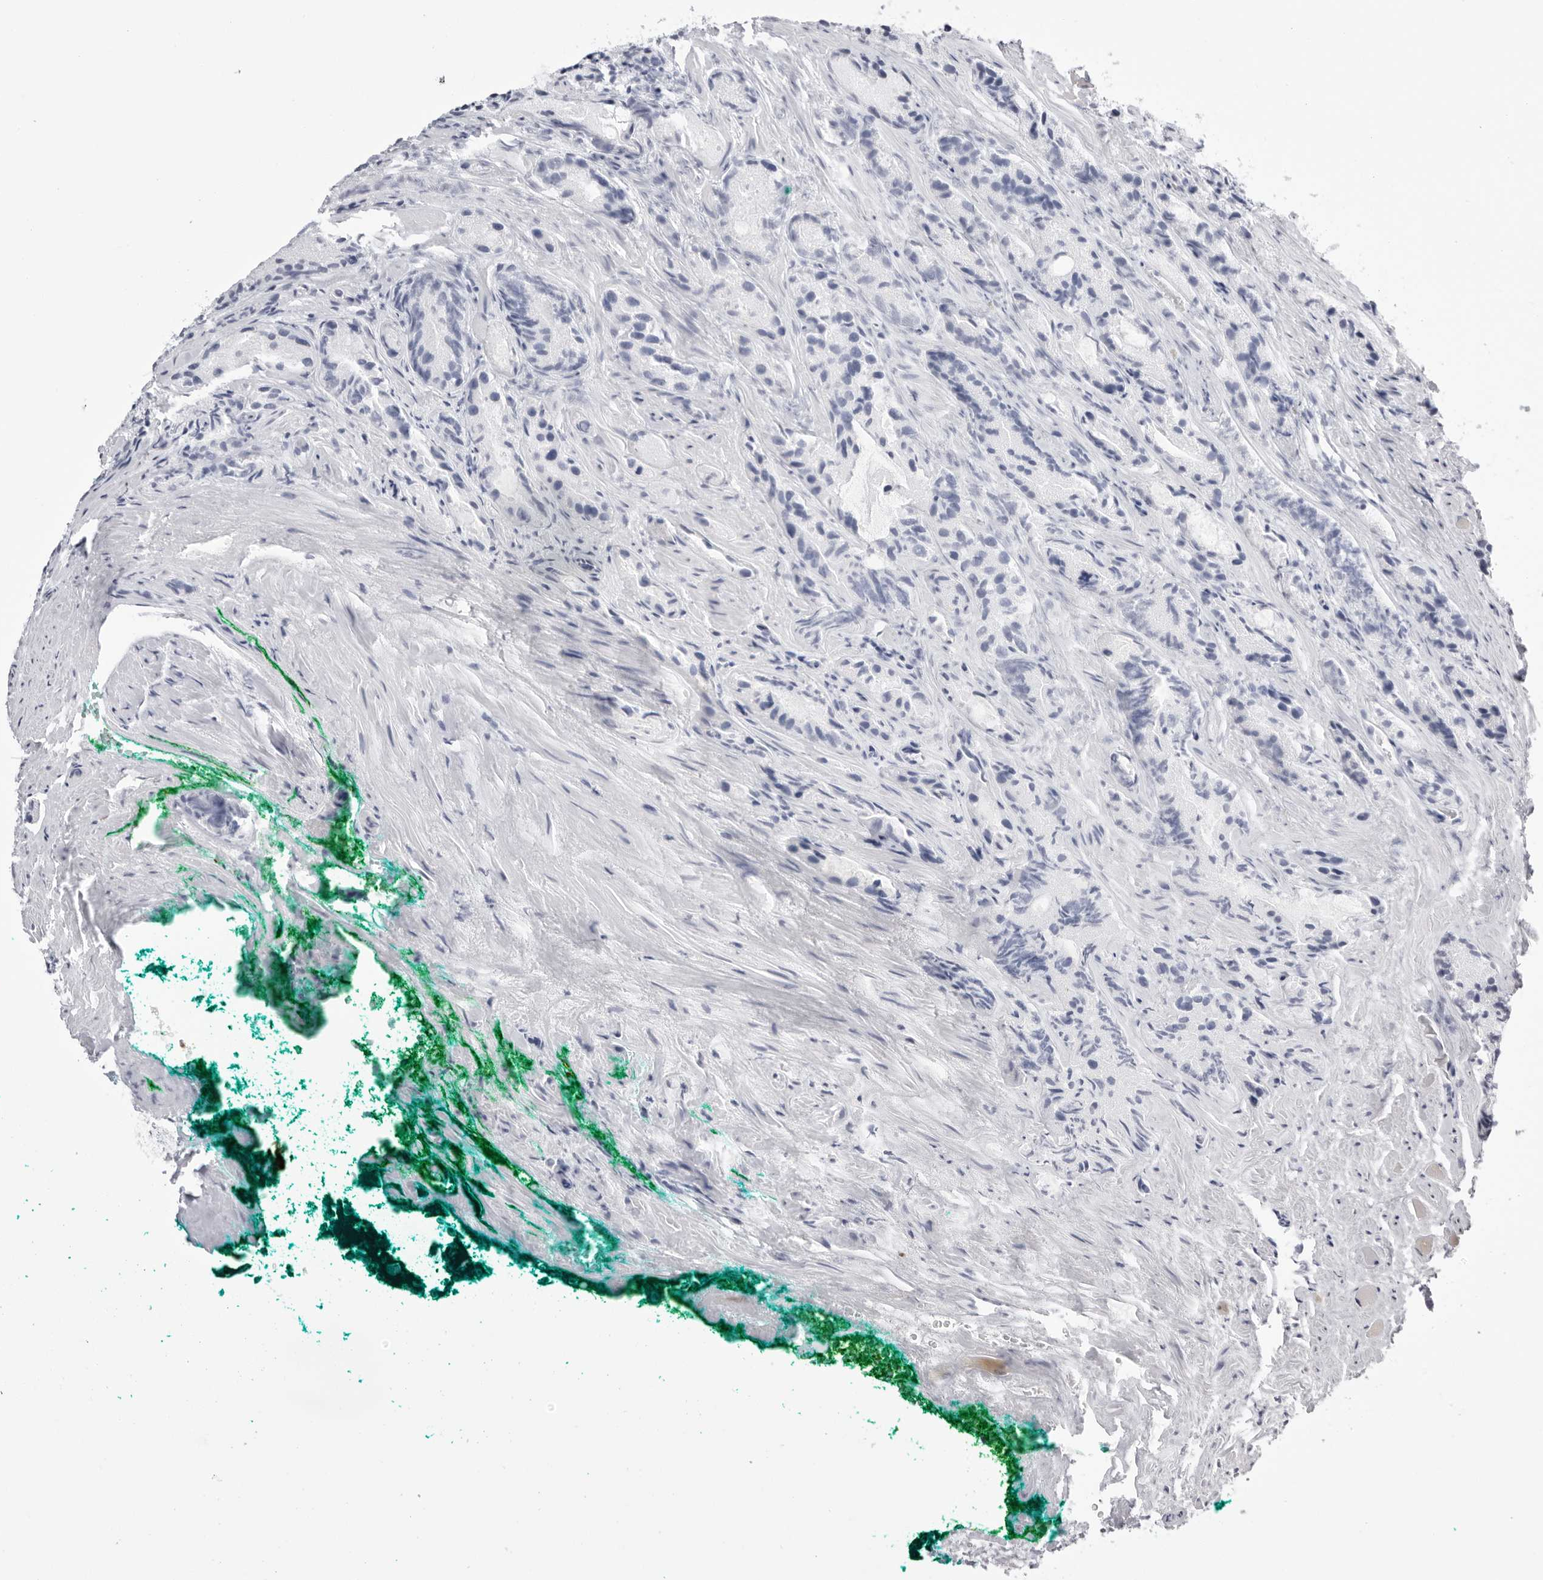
{"staining": {"intensity": "negative", "quantity": "none", "location": "none"}, "tissue": "prostate cancer", "cell_type": "Tumor cells", "image_type": "cancer", "snomed": [{"axis": "morphology", "description": "Adenocarcinoma, Low grade"}, {"axis": "topography", "description": "Prostate"}], "caption": "The photomicrograph exhibits no significant expression in tumor cells of prostate cancer.", "gene": "TMOD4", "patient": {"sex": "male", "age": 62}}